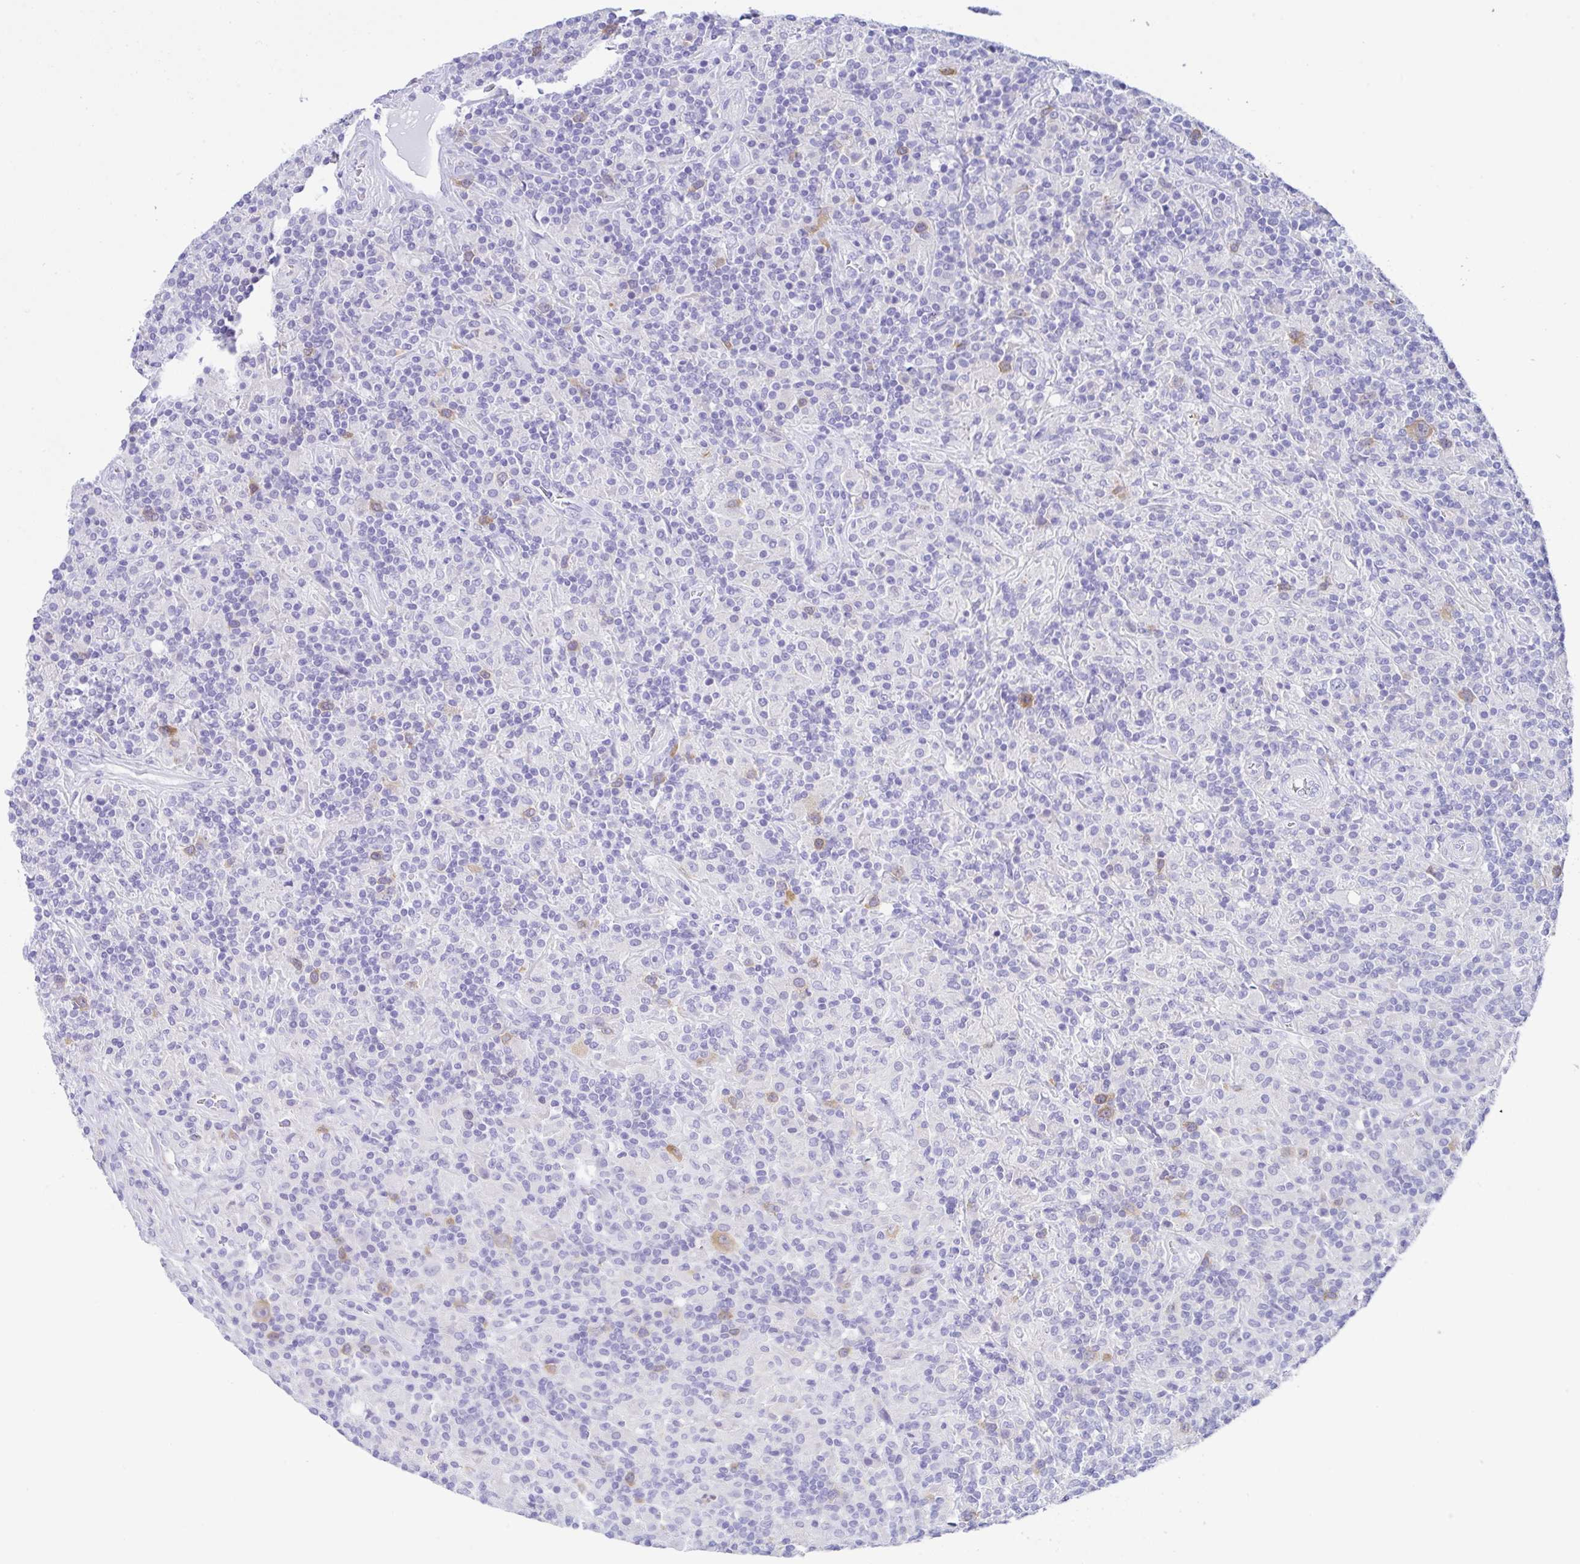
{"staining": {"intensity": "weak", "quantity": ">75%", "location": "cytoplasmic/membranous"}, "tissue": "lymphoma", "cell_type": "Tumor cells", "image_type": "cancer", "snomed": [{"axis": "morphology", "description": "Hodgkin's disease, NOS"}, {"axis": "topography", "description": "Lymph node"}], "caption": "Human Hodgkin's disease stained with a brown dye shows weak cytoplasmic/membranous positive expression in about >75% of tumor cells.", "gene": "RRM2", "patient": {"sex": "male", "age": 70}}